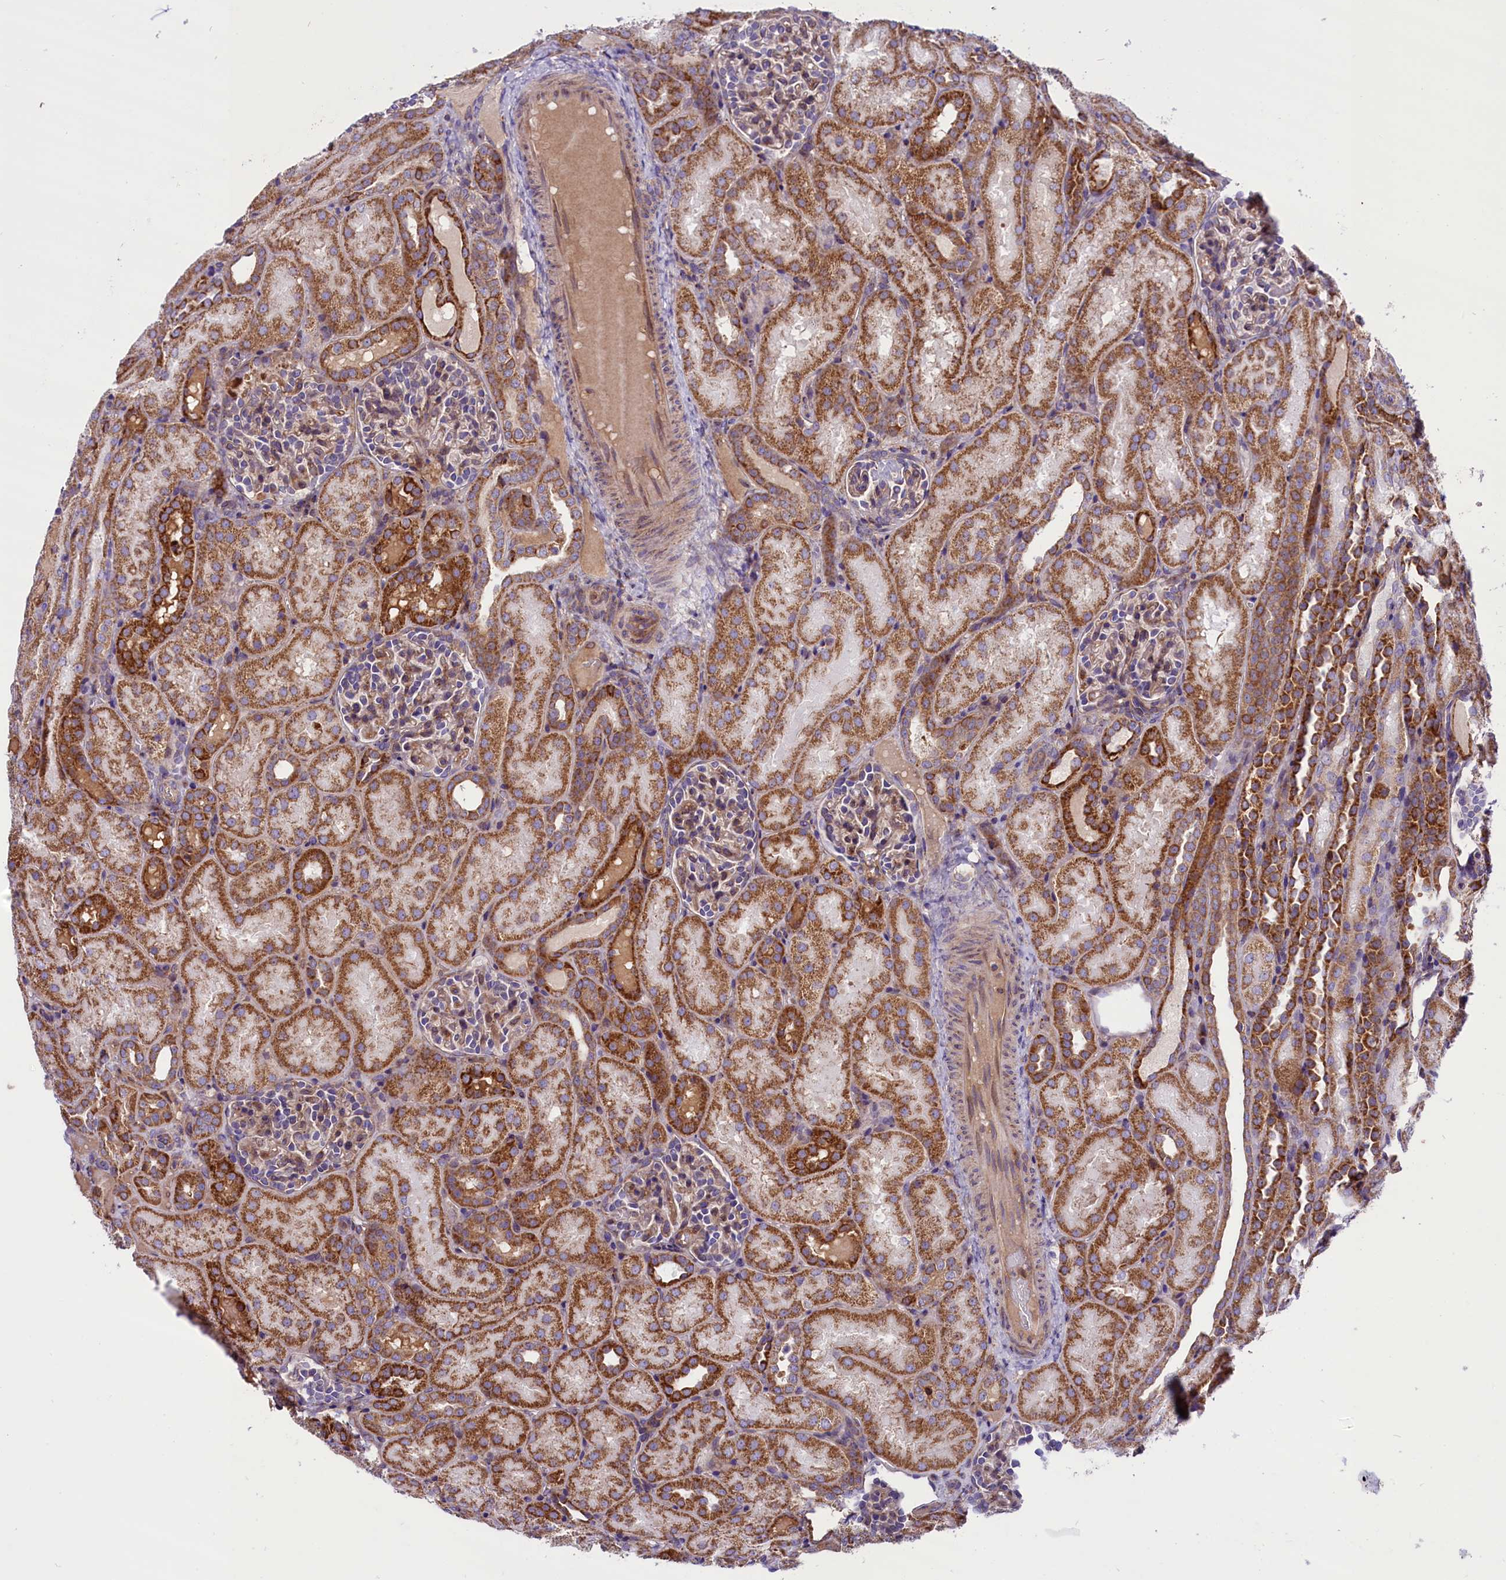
{"staining": {"intensity": "moderate", "quantity": "<25%", "location": "cytoplasmic/membranous"}, "tissue": "kidney", "cell_type": "Cells in glomeruli", "image_type": "normal", "snomed": [{"axis": "morphology", "description": "Normal tissue, NOS"}, {"axis": "topography", "description": "Kidney"}], "caption": "Approximately <25% of cells in glomeruli in normal human kidney reveal moderate cytoplasmic/membranous protein expression as visualized by brown immunohistochemical staining.", "gene": "PTPRU", "patient": {"sex": "male", "age": 1}}